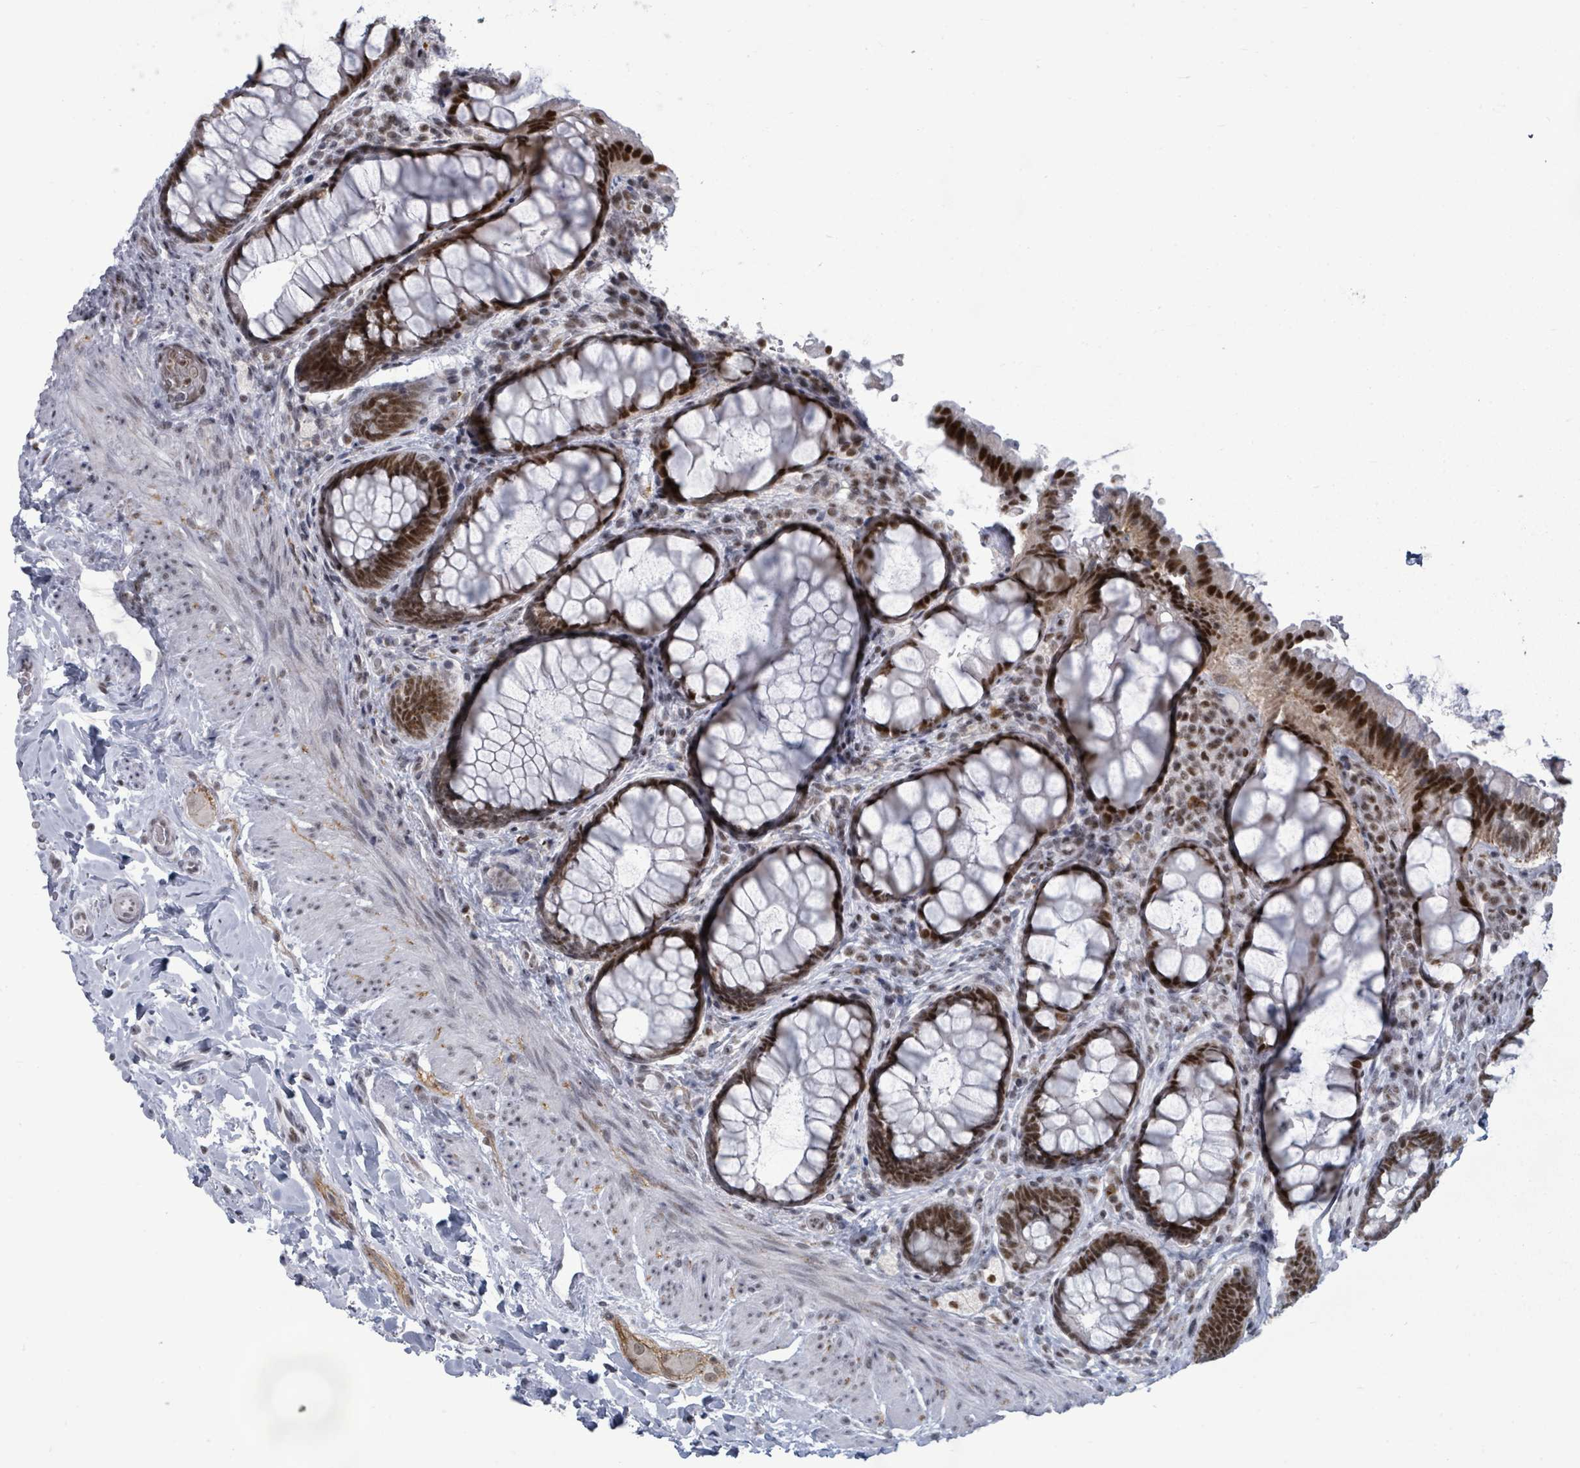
{"staining": {"intensity": "strong", "quantity": "25%-75%", "location": "cytoplasmic/membranous,nuclear"}, "tissue": "rectum", "cell_type": "Glandular cells", "image_type": "normal", "snomed": [{"axis": "morphology", "description": "Normal tissue, NOS"}, {"axis": "topography", "description": "Rectum"}, {"axis": "topography", "description": "Peripheral nerve tissue"}], "caption": "Strong cytoplasmic/membranous,nuclear staining for a protein is appreciated in approximately 25%-75% of glandular cells of benign rectum using IHC.", "gene": "BIVM", "patient": {"sex": "female", "age": 69}}